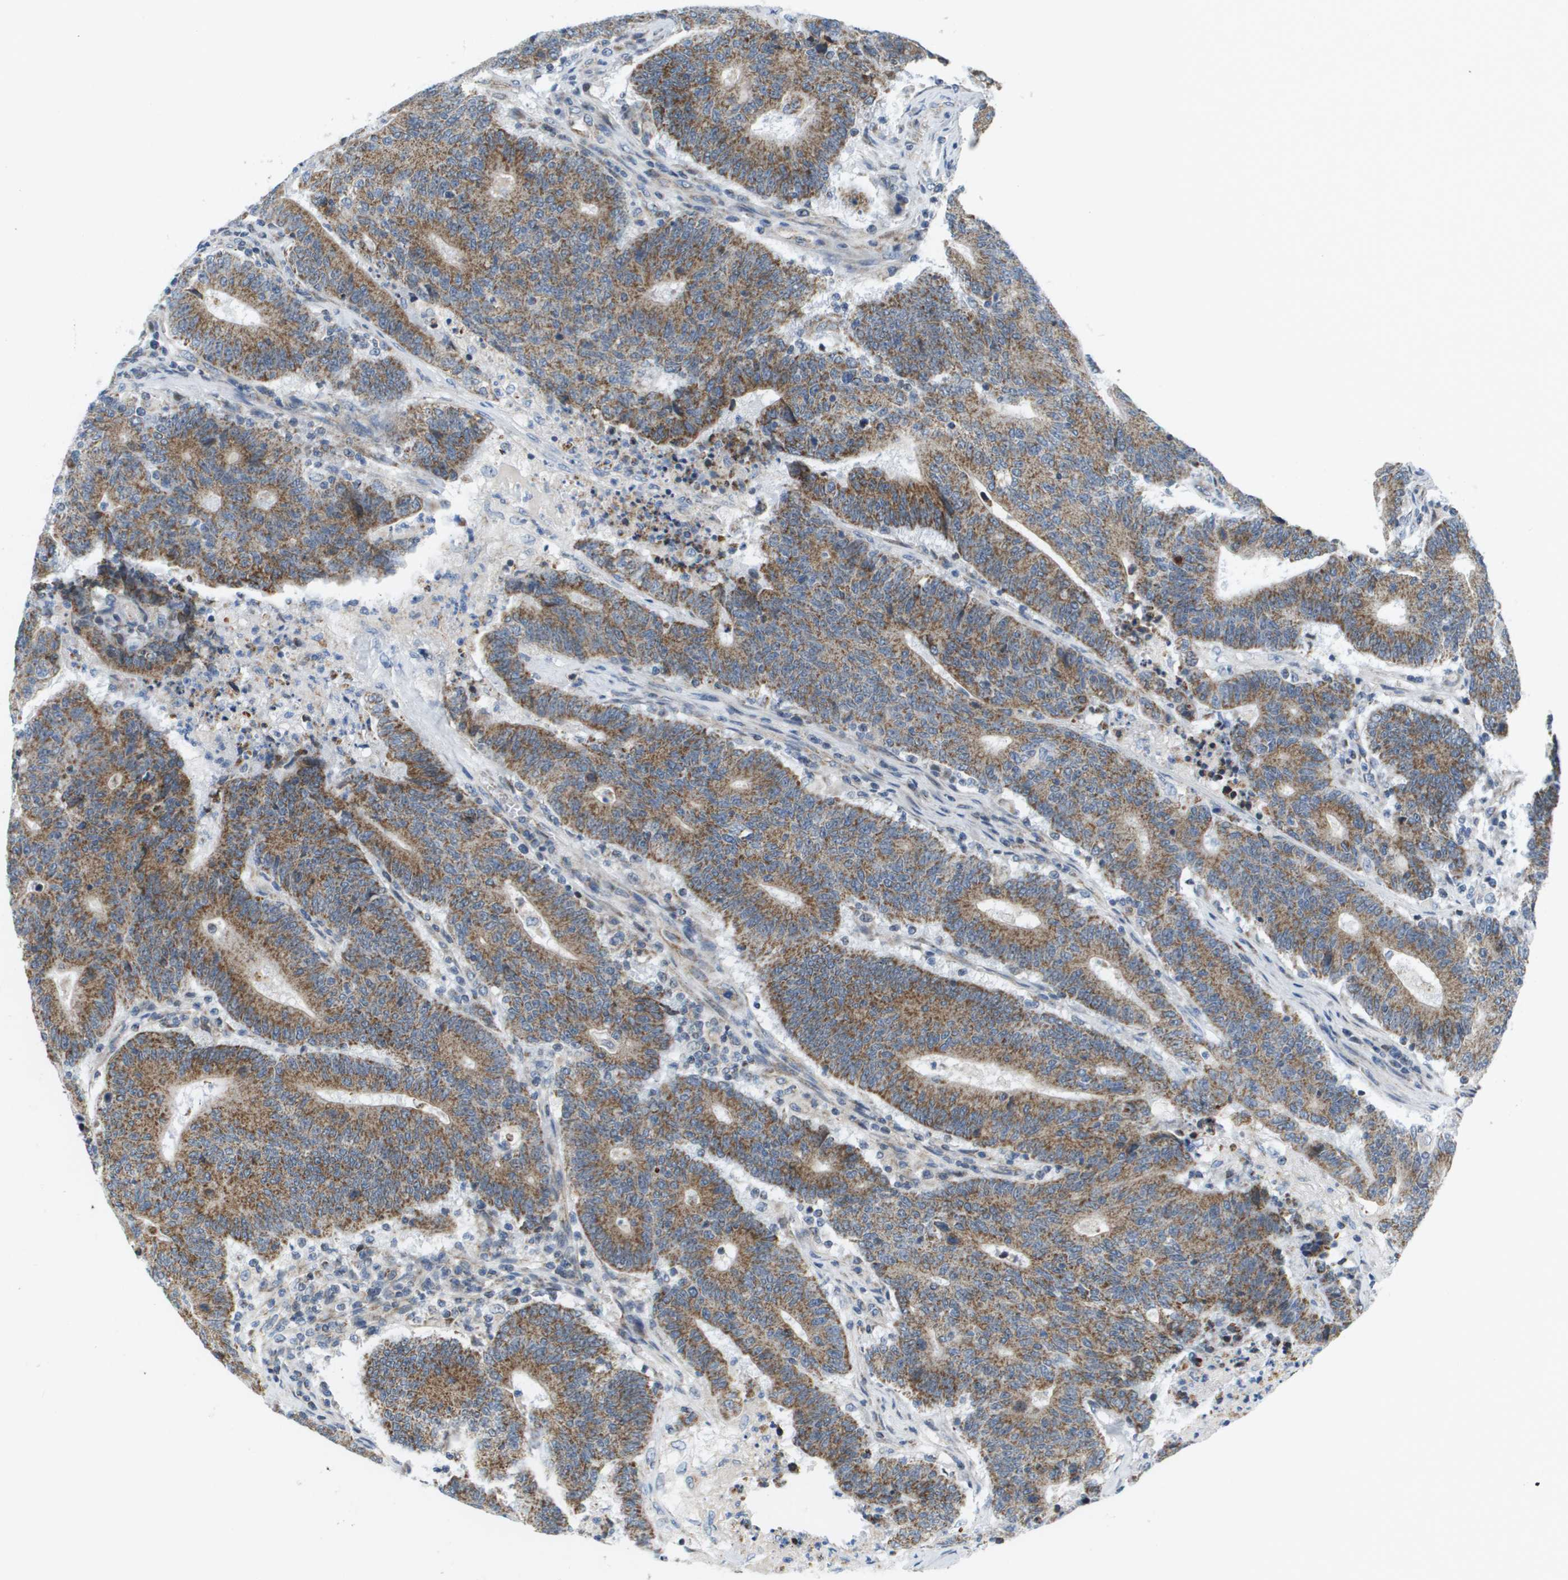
{"staining": {"intensity": "moderate", "quantity": ">75%", "location": "cytoplasmic/membranous"}, "tissue": "colorectal cancer", "cell_type": "Tumor cells", "image_type": "cancer", "snomed": [{"axis": "morphology", "description": "Normal tissue, NOS"}, {"axis": "morphology", "description": "Adenocarcinoma, NOS"}, {"axis": "topography", "description": "Colon"}], "caption": "Human colorectal cancer stained for a protein (brown) reveals moderate cytoplasmic/membranous positive positivity in approximately >75% of tumor cells.", "gene": "KRT23", "patient": {"sex": "female", "age": 75}}